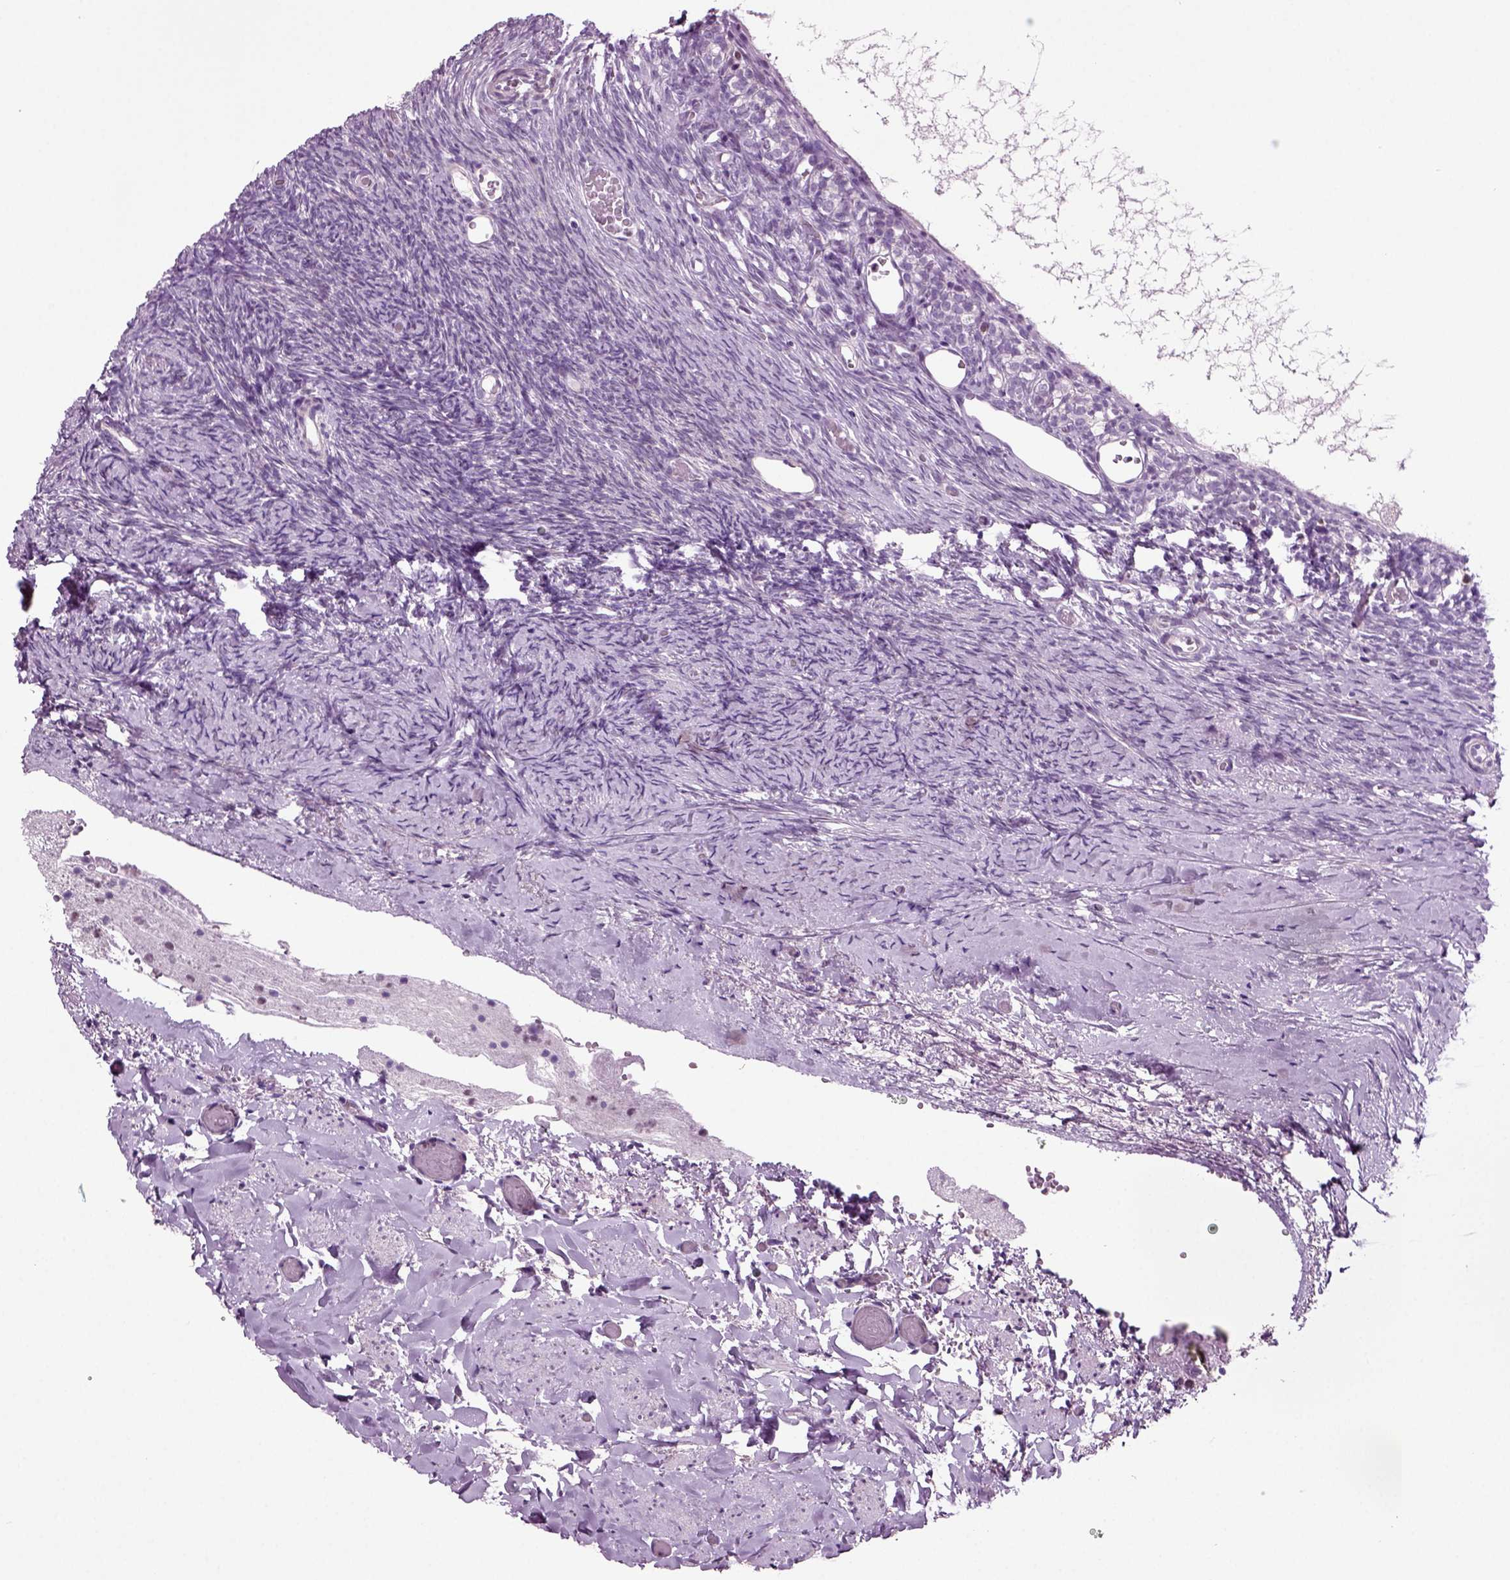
{"staining": {"intensity": "negative", "quantity": "none", "location": "none"}, "tissue": "ovary", "cell_type": "Follicle cells", "image_type": "normal", "snomed": [{"axis": "morphology", "description": "Normal tissue, NOS"}, {"axis": "topography", "description": "Ovary"}], "caption": "Immunohistochemistry (IHC) histopathology image of normal ovary: human ovary stained with DAB (3,3'-diaminobenzidine) reveals no significant protein expression in follicle cells.", "gene": "ARID3A", "patient": {"sex": "female", "age": 39}}